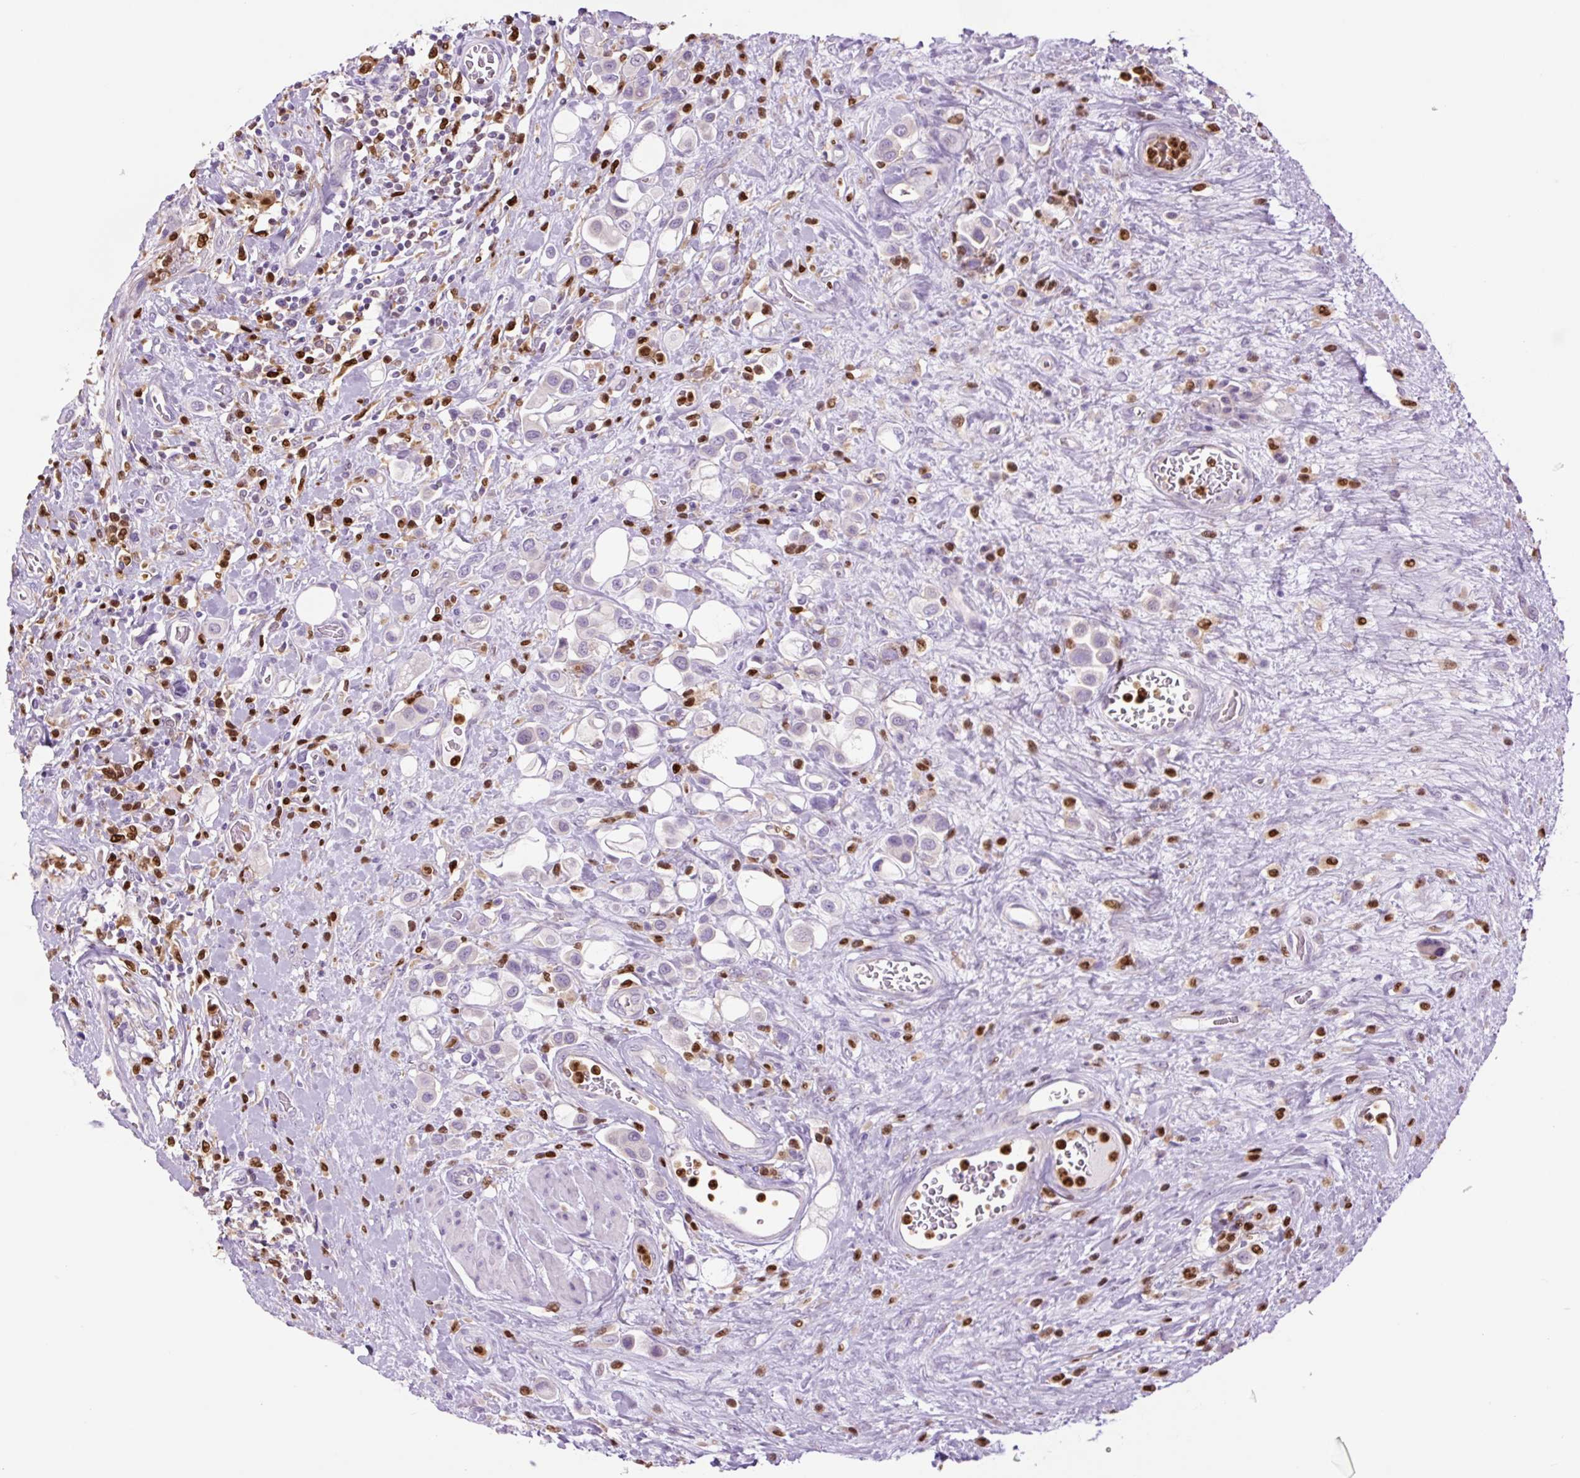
{"staining": {"intensity": "negative", "quantity": "none", "location": "none"}, "tissue": "urothelial cancer", "cell_type": "Tumor cells", "image_type": "cancer", "snomed": [{"axis": "morphology", "description": "Urothelial carcinoma, High grade"}, {"axis": "topography", "description": "Urinary bladder"}], "caption": "Immunohistochemistry histopathology image of neoplastic tissue: high-grade urothelial carcinoma stained with DAB reveals no significant protein expression in tumor cells.", "gene": "SPI1", "patient": {"sex": "male", "age": 50}}